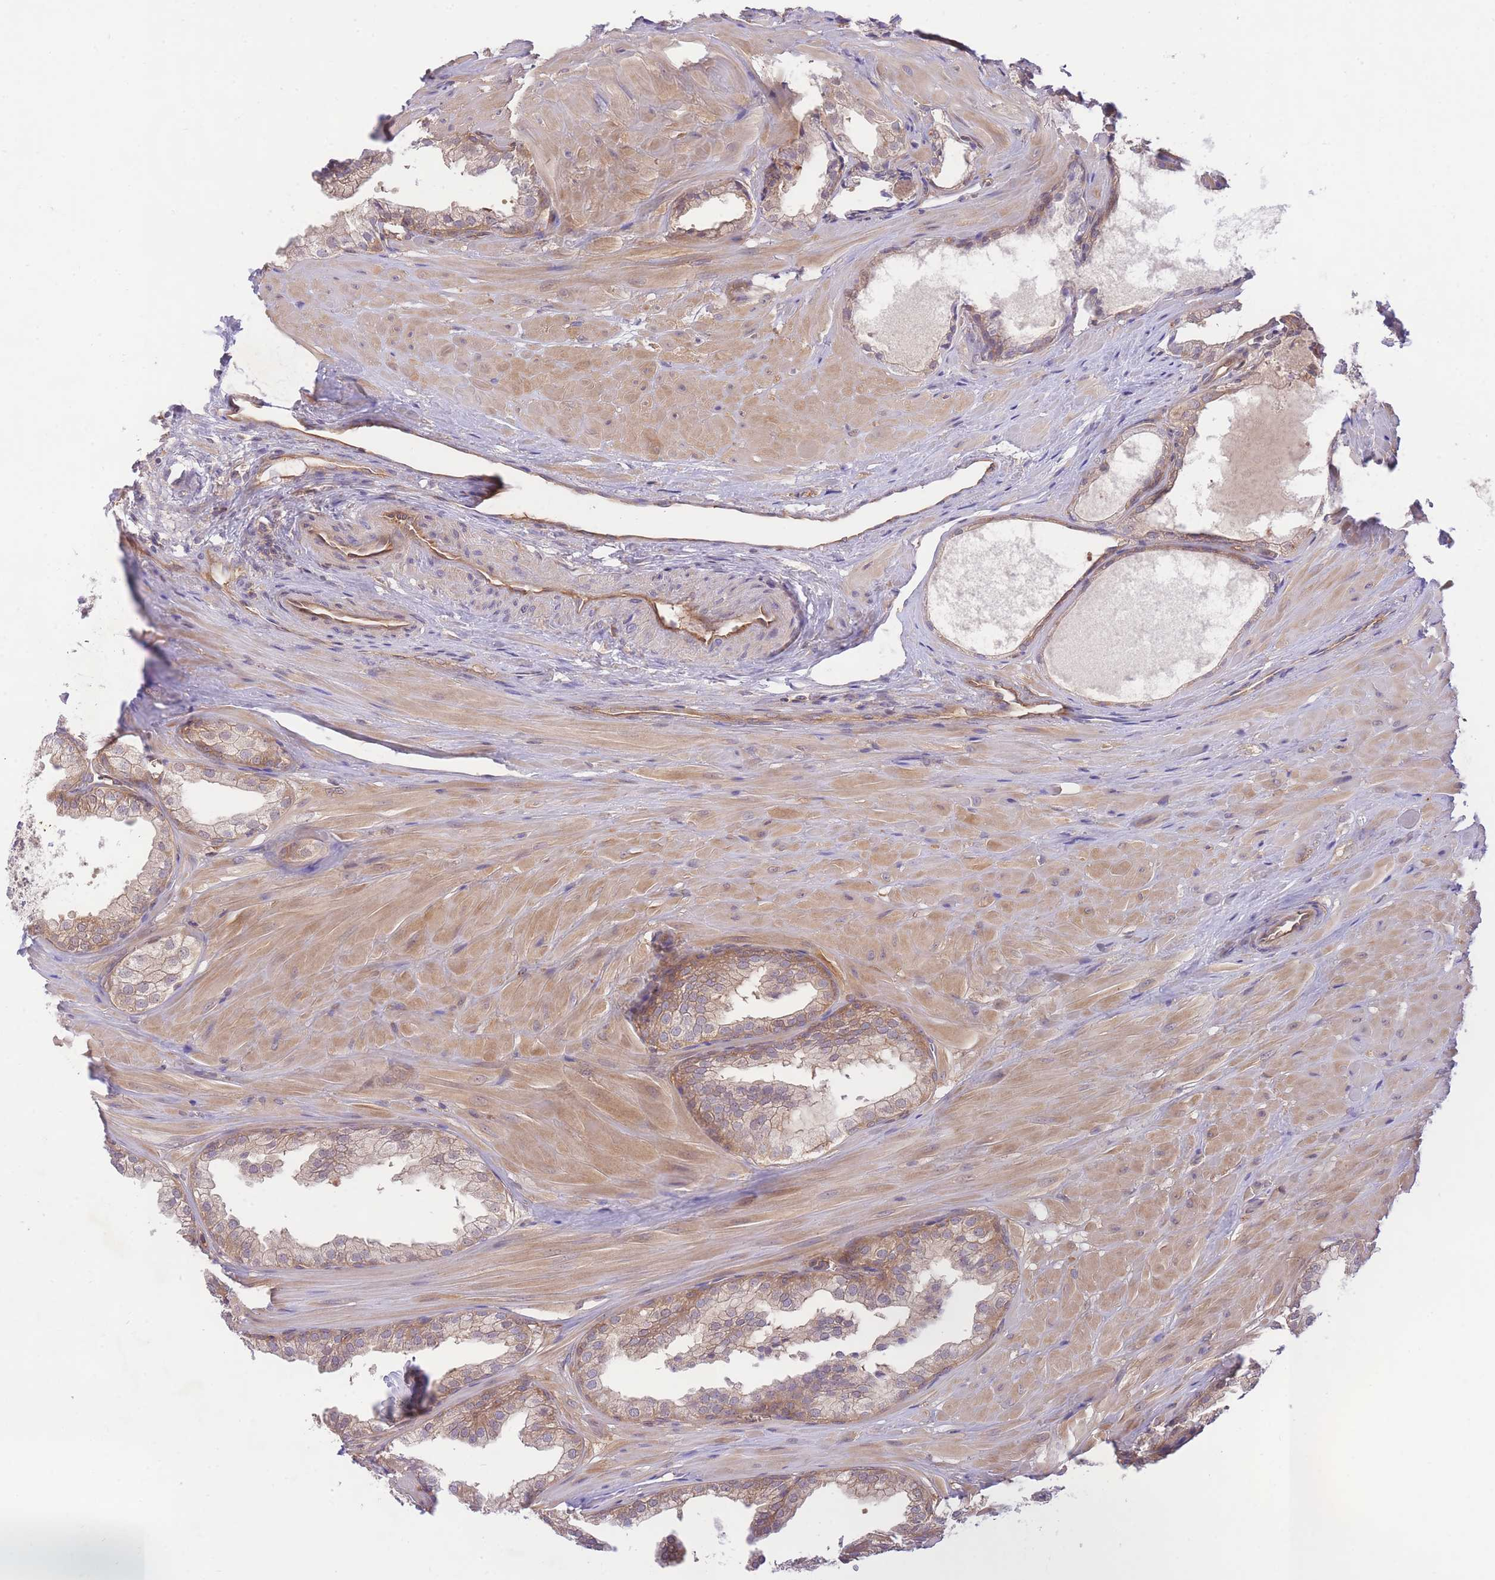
{"staining": {"intensity": "moderate", "quantity": "25%-75%", "location": "cytoplasmic/membranous"}, "tissue": "prostate", "cell_type": "Glandular cells", "image_type": "normal", "snomed": [{"axis": "morphology", "description": "Normal tissue, NOS"}, {"axis": "topography", "description": "Prostate"}, {"axis": "topography", "description": "Peripheral nerve tissue"}], "caption": "Prostate stained with a brown dye reveals moderate cytoplasmic/membranous positive positivity in about 25%-75% of glandular cells.", "gene": "PREP", "patient": {"sex": "male", "age": 55}}